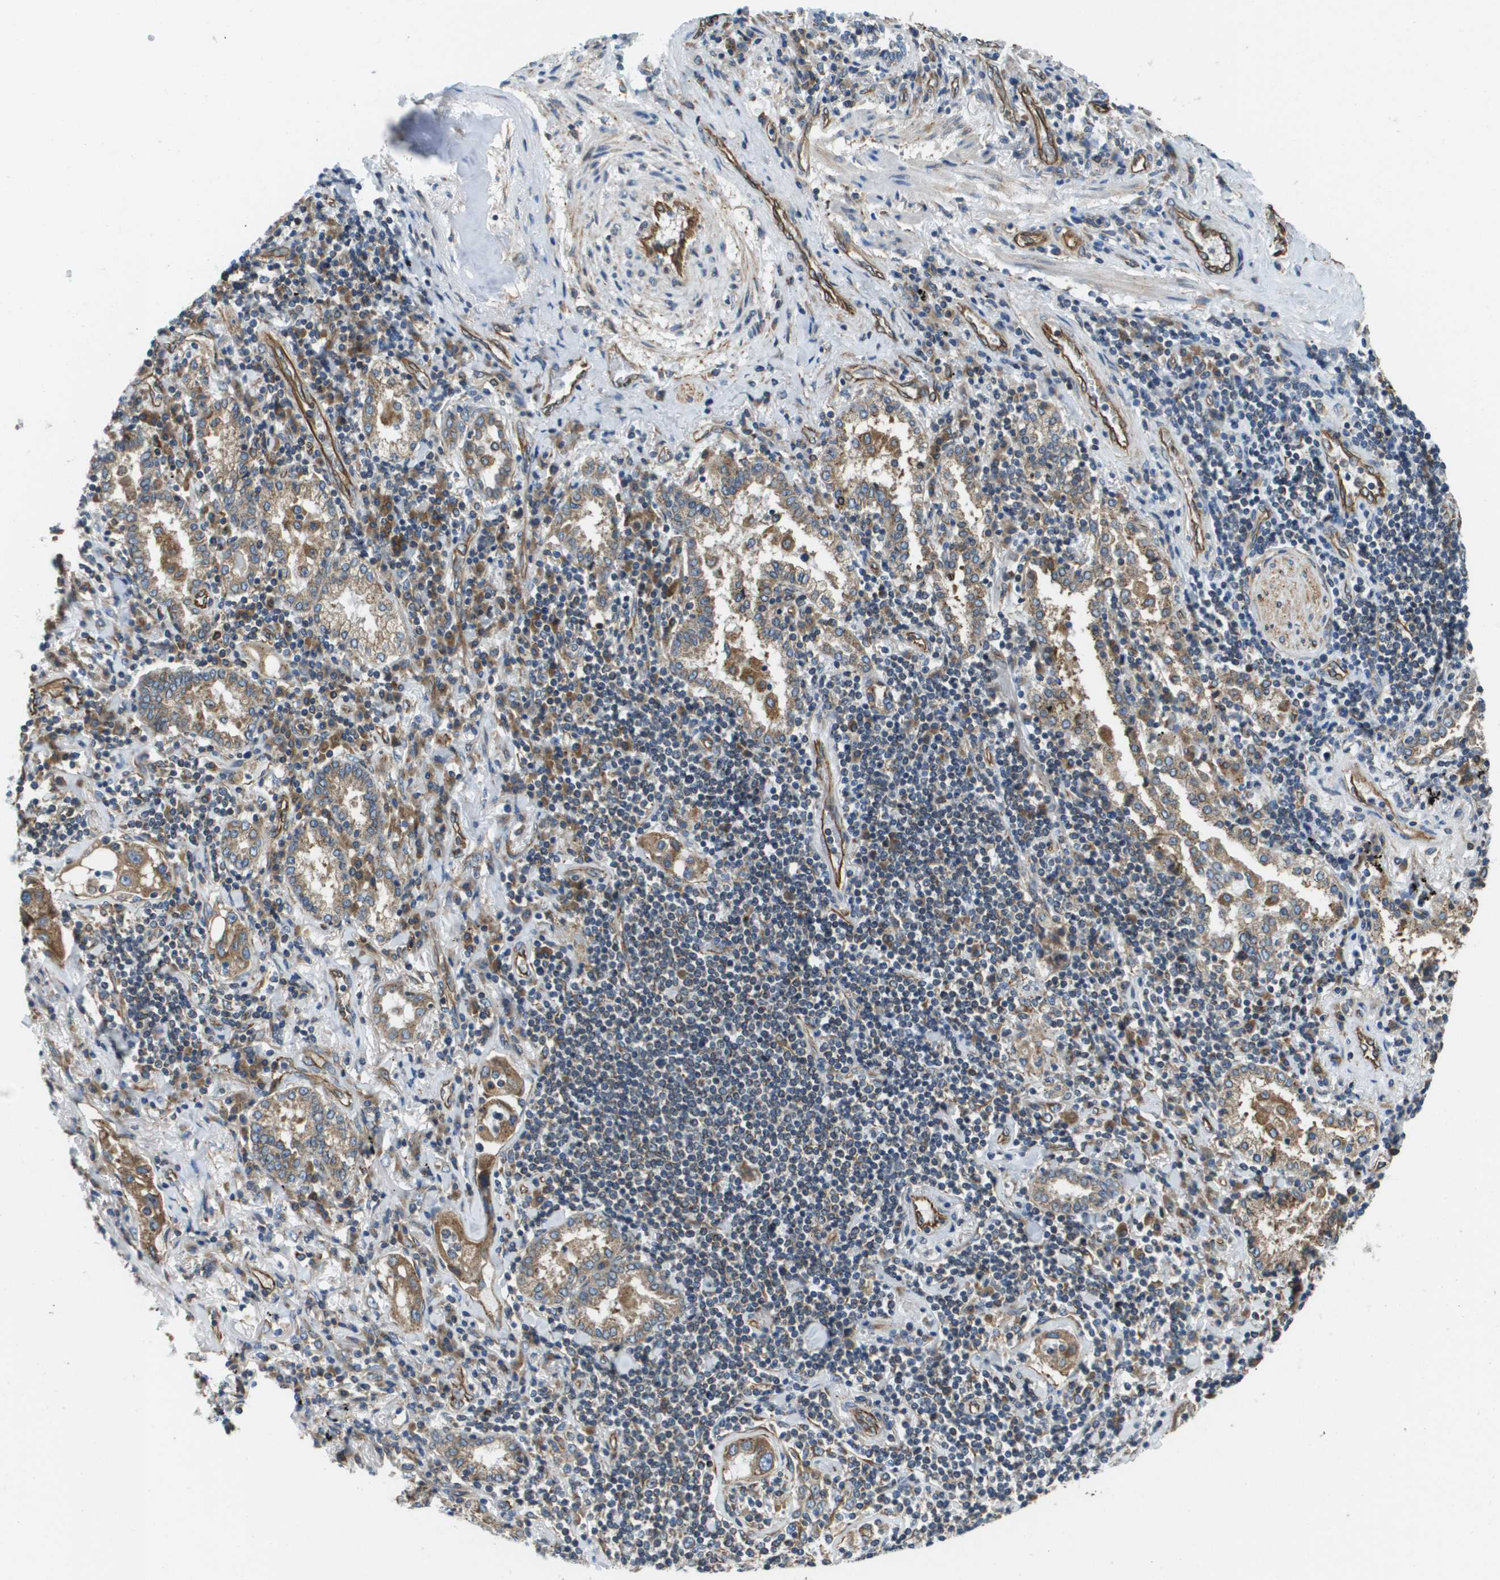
{"staining": {"intensity": "moderate", "quantity": ">75%", "location": "cytoplasmic/membranous"}, "tissue": "lung cancer", "cell_type": "Tumor cells", "image_type": "cancer", "snomed": [{"axis": "morphology", "description": "Adenocarcinoma, NOS"}, {"axis": "topography", "description": "Lung"}], "caption": "Lung adenocarcinoma stained with a brown dye shows moderate cytoplasmic/membranous positive expression in about >75% of tumor cells.", "gene": "HSD17B12", "patient": {"sex": "female", "age": 65}}